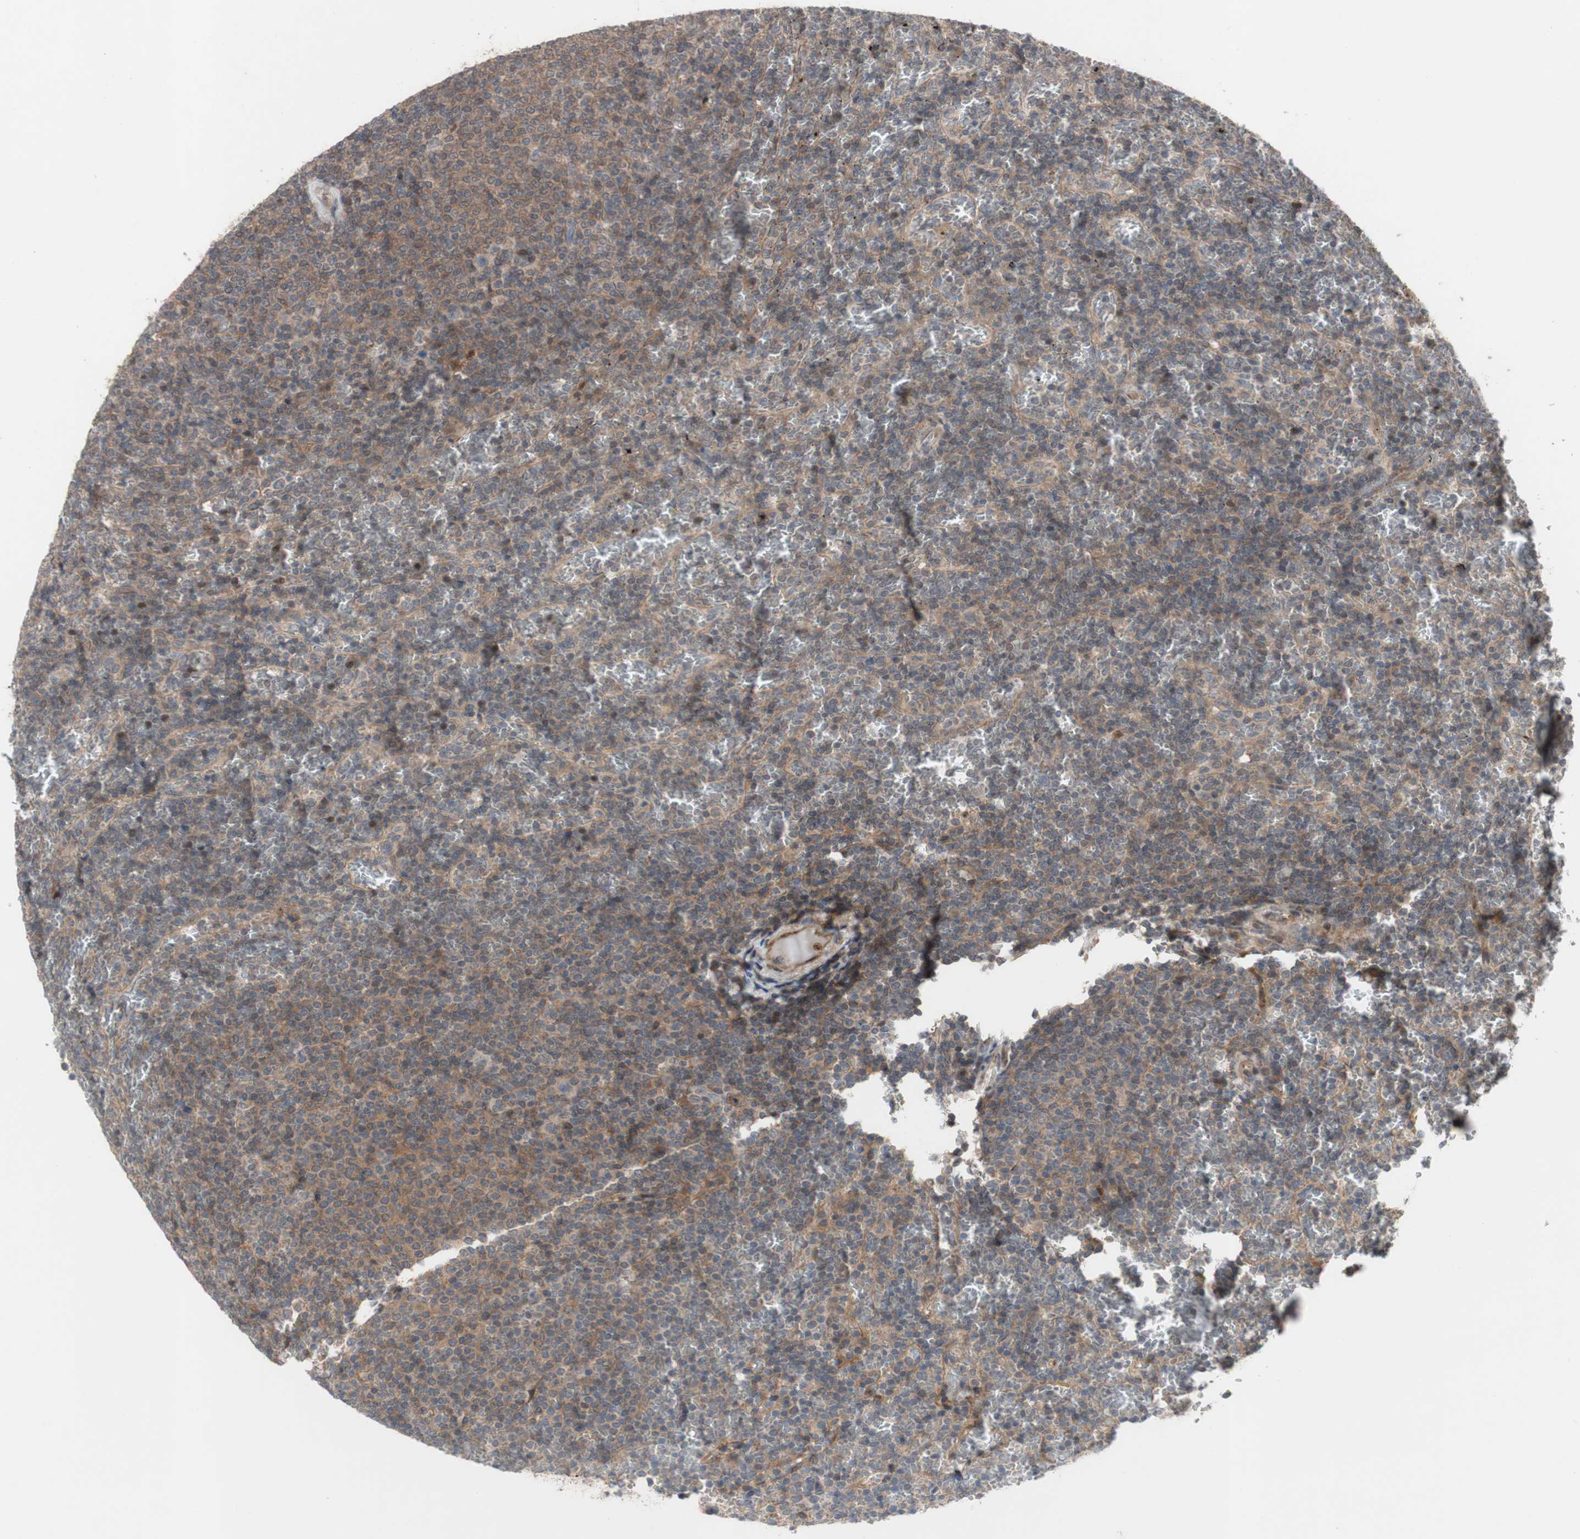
{"staining": {"intensity": "weak", "quantity": ">75%", "location": "cytoplasmic/membranous"}, "tissue": "lymphoma", "cell_type": "Tumor cells", "image_type": "cancer", "snomed": [{"axis": "morphology", "description": "Malignant lymphoma, non-Hodgkin's type, Low grade"}, {"axis": "topography", "description": "Spleen"}], "caption": "Immunohistochemistry photomicrograph of human lymphoma stained for a protein (brown), which shows low levels of weak cytoplasmic/membranous positivity in about >75% of tumor cells.", "gene": "OAZ1", "patient": {"sex": "female", "age": 77}}